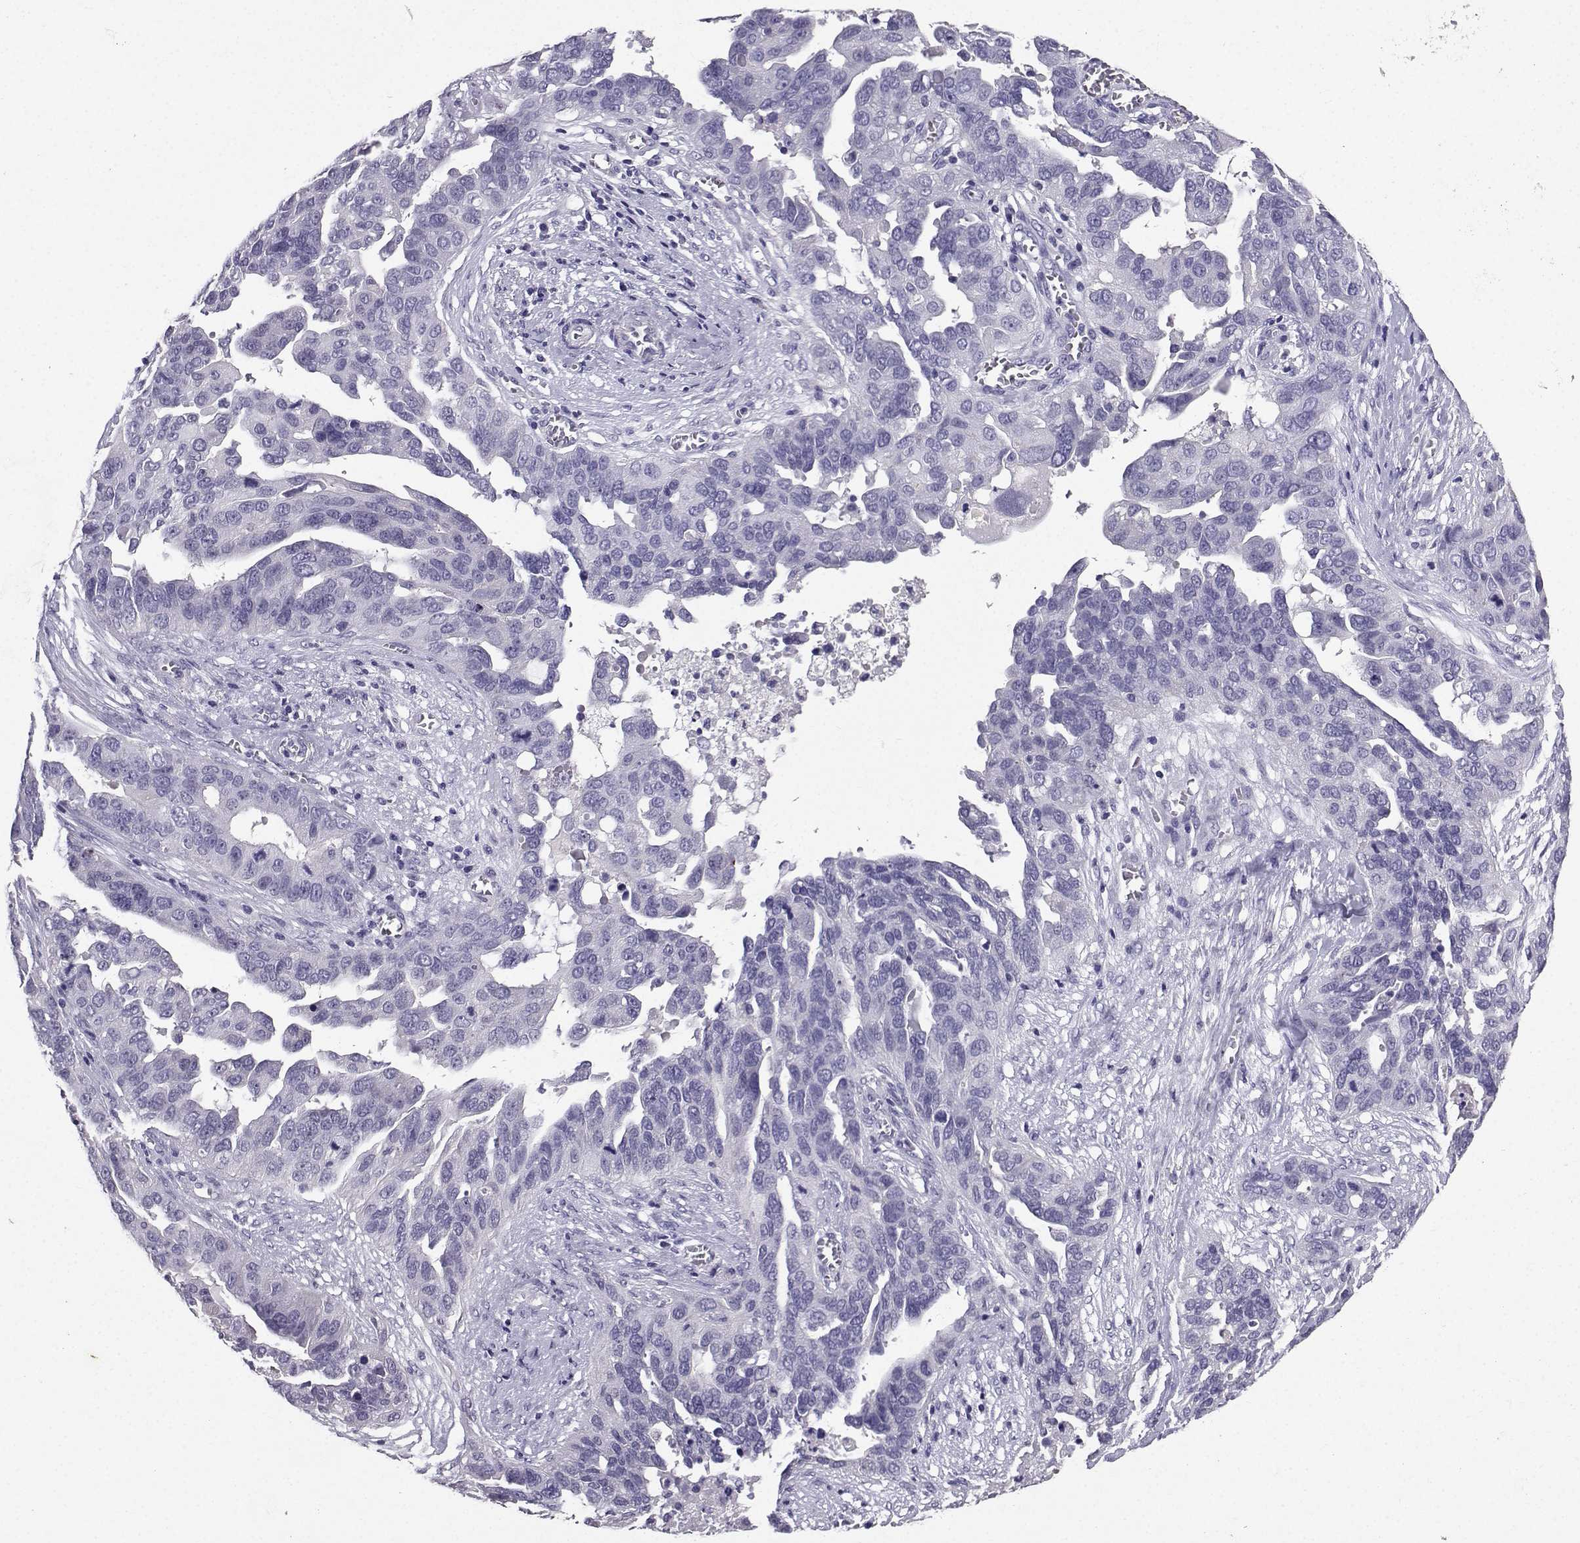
{"staining": {"intensity": "negative", "quantity": "none", "location": "none"}, "tissue": "ovarian cancer", "cell_type": "Tumor cells", "image_type": "cancer", "snomed": [{"axis": "morphology", "description": "Carcinoma, endometroid"}, {"axis": "topography", "description": "Soft tissue"}, {"axis": "topography", "description": "Ovary"}], "caption": "There is no significant expression in tumor cells of ovarian endometroid carcinoma.", "gene": "SPAG11B", "patient": {"sex": "female", "age": 52}}